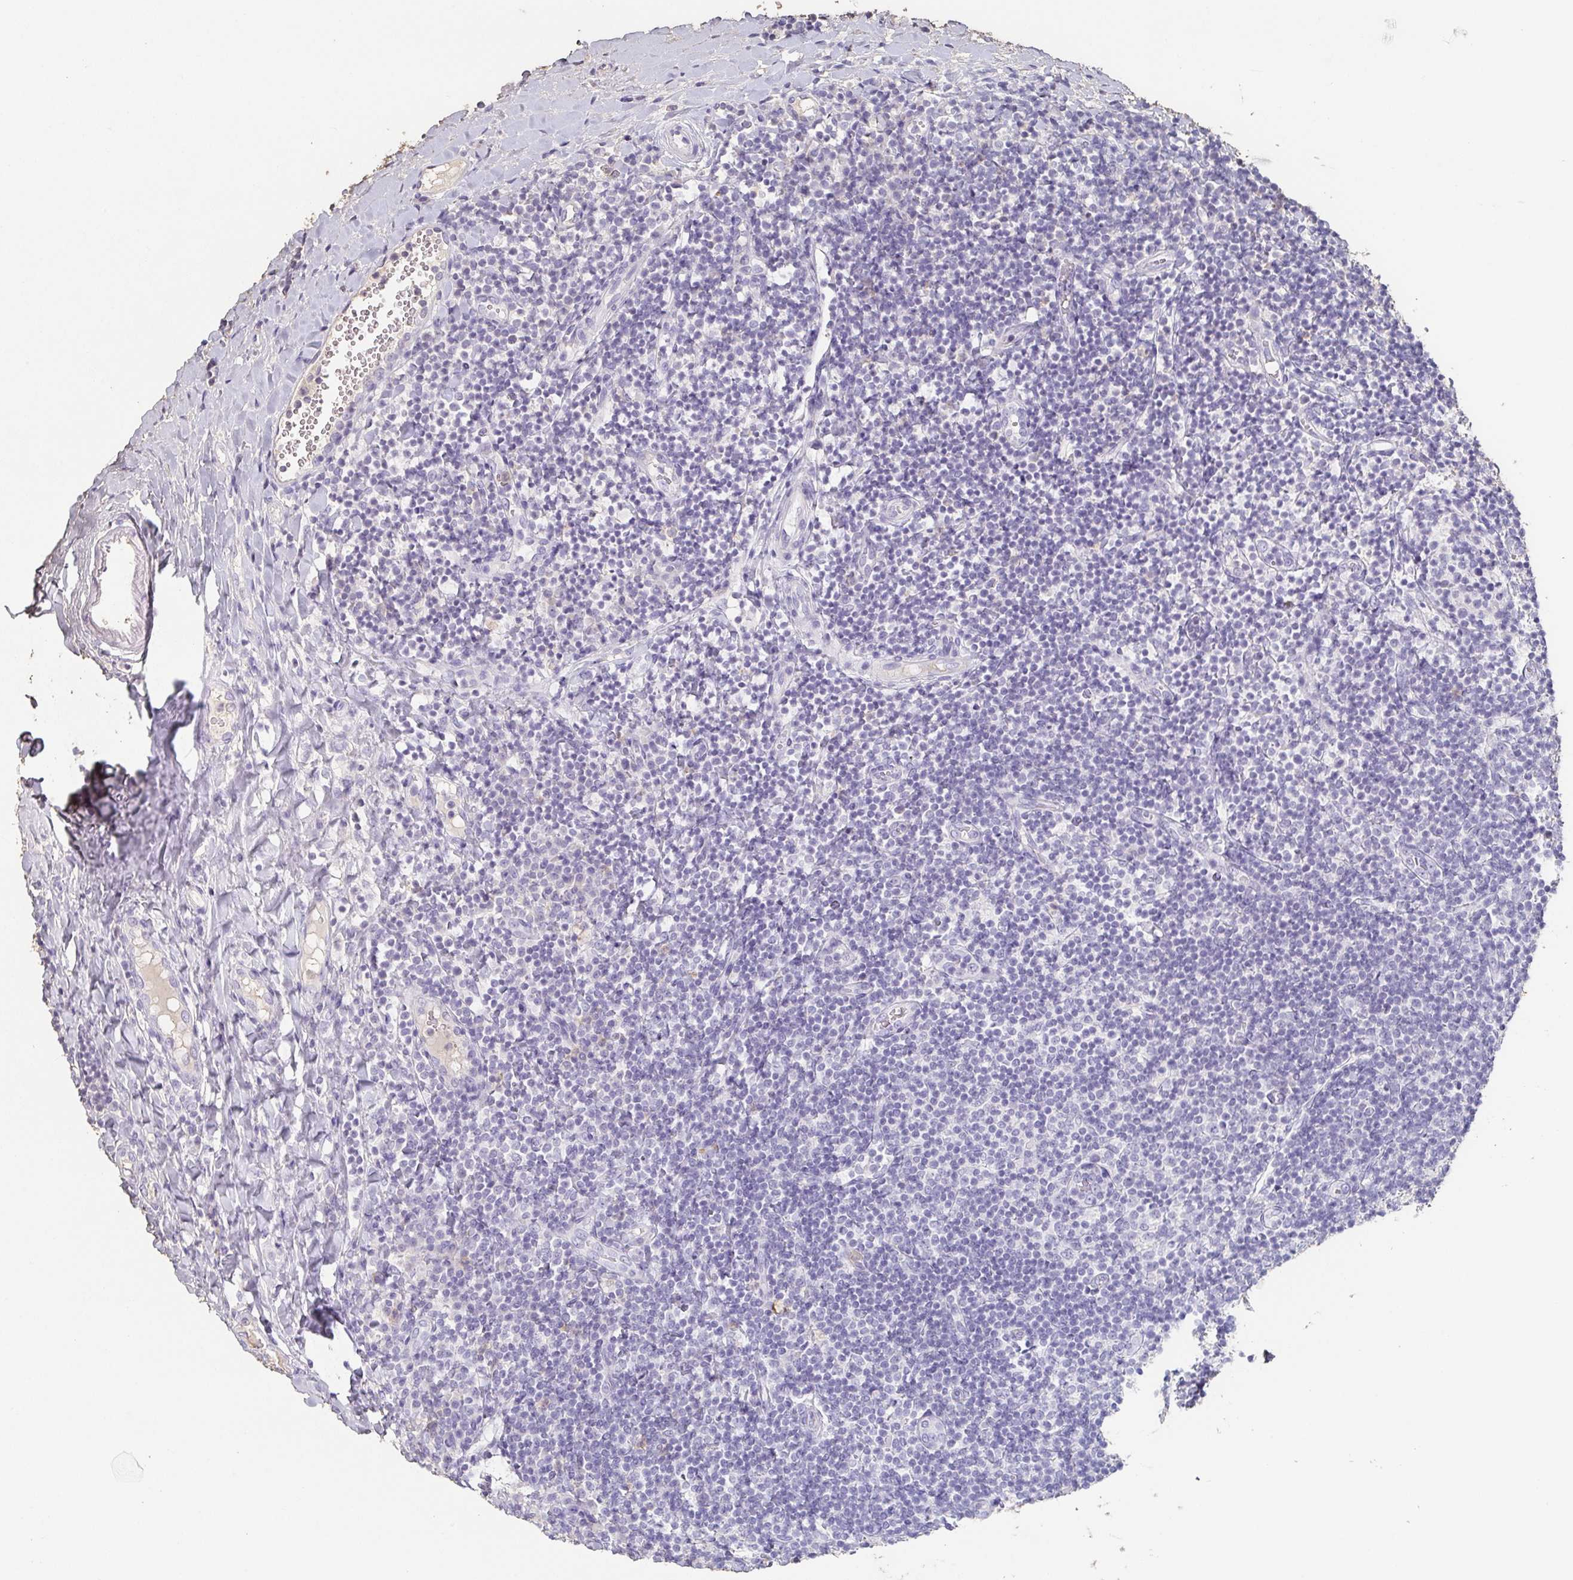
{"staining": {"intensity": "negative", "quantity": "none", "location": "none"}, "tissue": "tonsil", "cell_type": "Non-germinal center cells", "image_type": "normal", "snomed": [{"axis": "morphology", "description": "Normal tissue, NOS"}, {"axis": "topography", "description": "Tonsil"}], "caption": "Immunohistochemistry (IHC) micrograph of unremarkable tonsil stained for a protein (brown), which displays no positivity in non-germinal center cells.", "gene": "BPIFA2", "patient": {"sex": "female", "age": 10}}